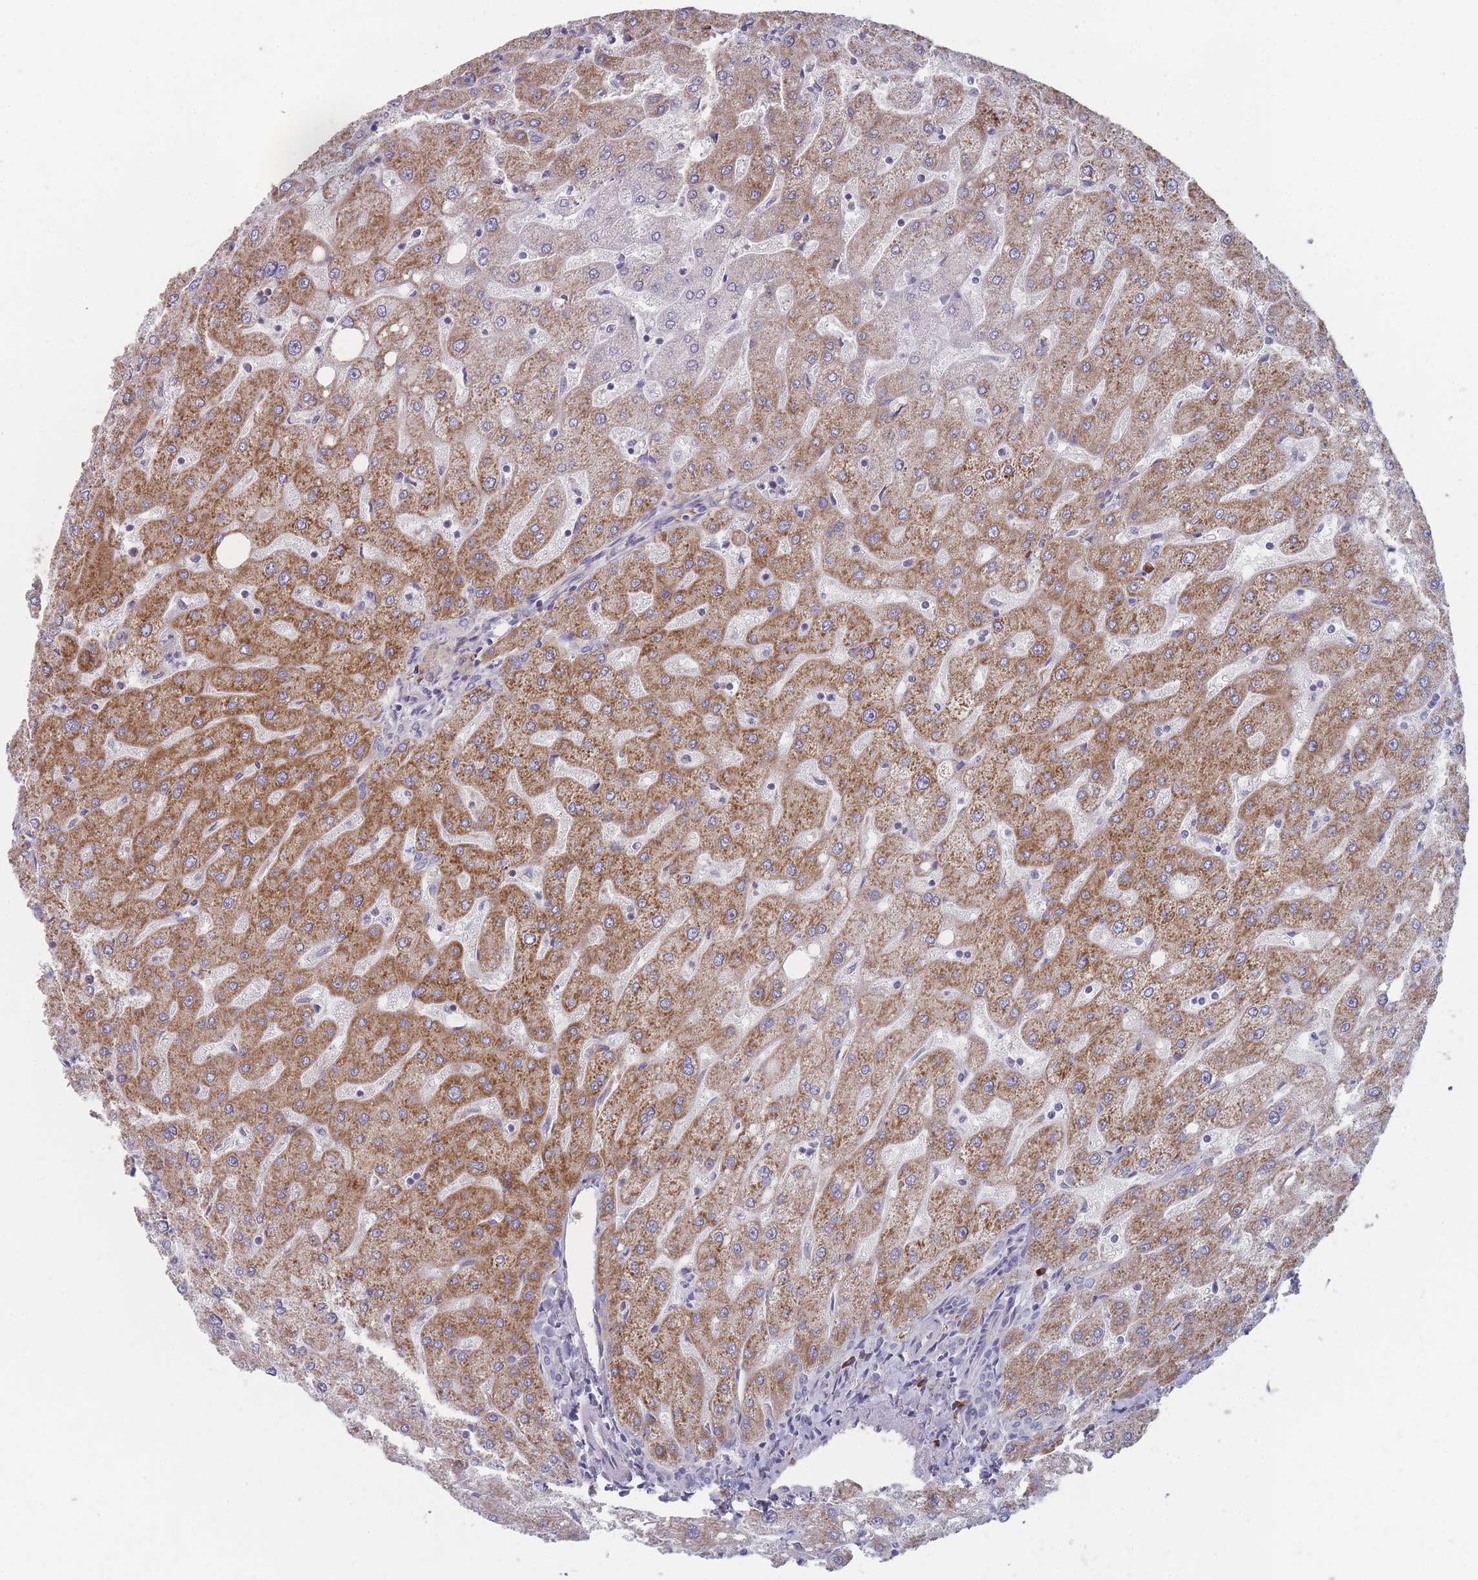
{"staining": {"intensity": "negative", "quantity": "none", "location": "none"}, "tissue": "liver", "cell_type": "Cholangiocytes", "image_type": "normal", "snomed": [{"axis": "morphology", "description": "Normal tissue, NOS"}, {"axis": "topography", "description": "Liver"}], "caption": "DAB immunohistochemical staining of normal human liver displays no significant staining in cholangiocytes.", "gene": "CACNG5", "patient": {"sex": "male", "age": 67}}